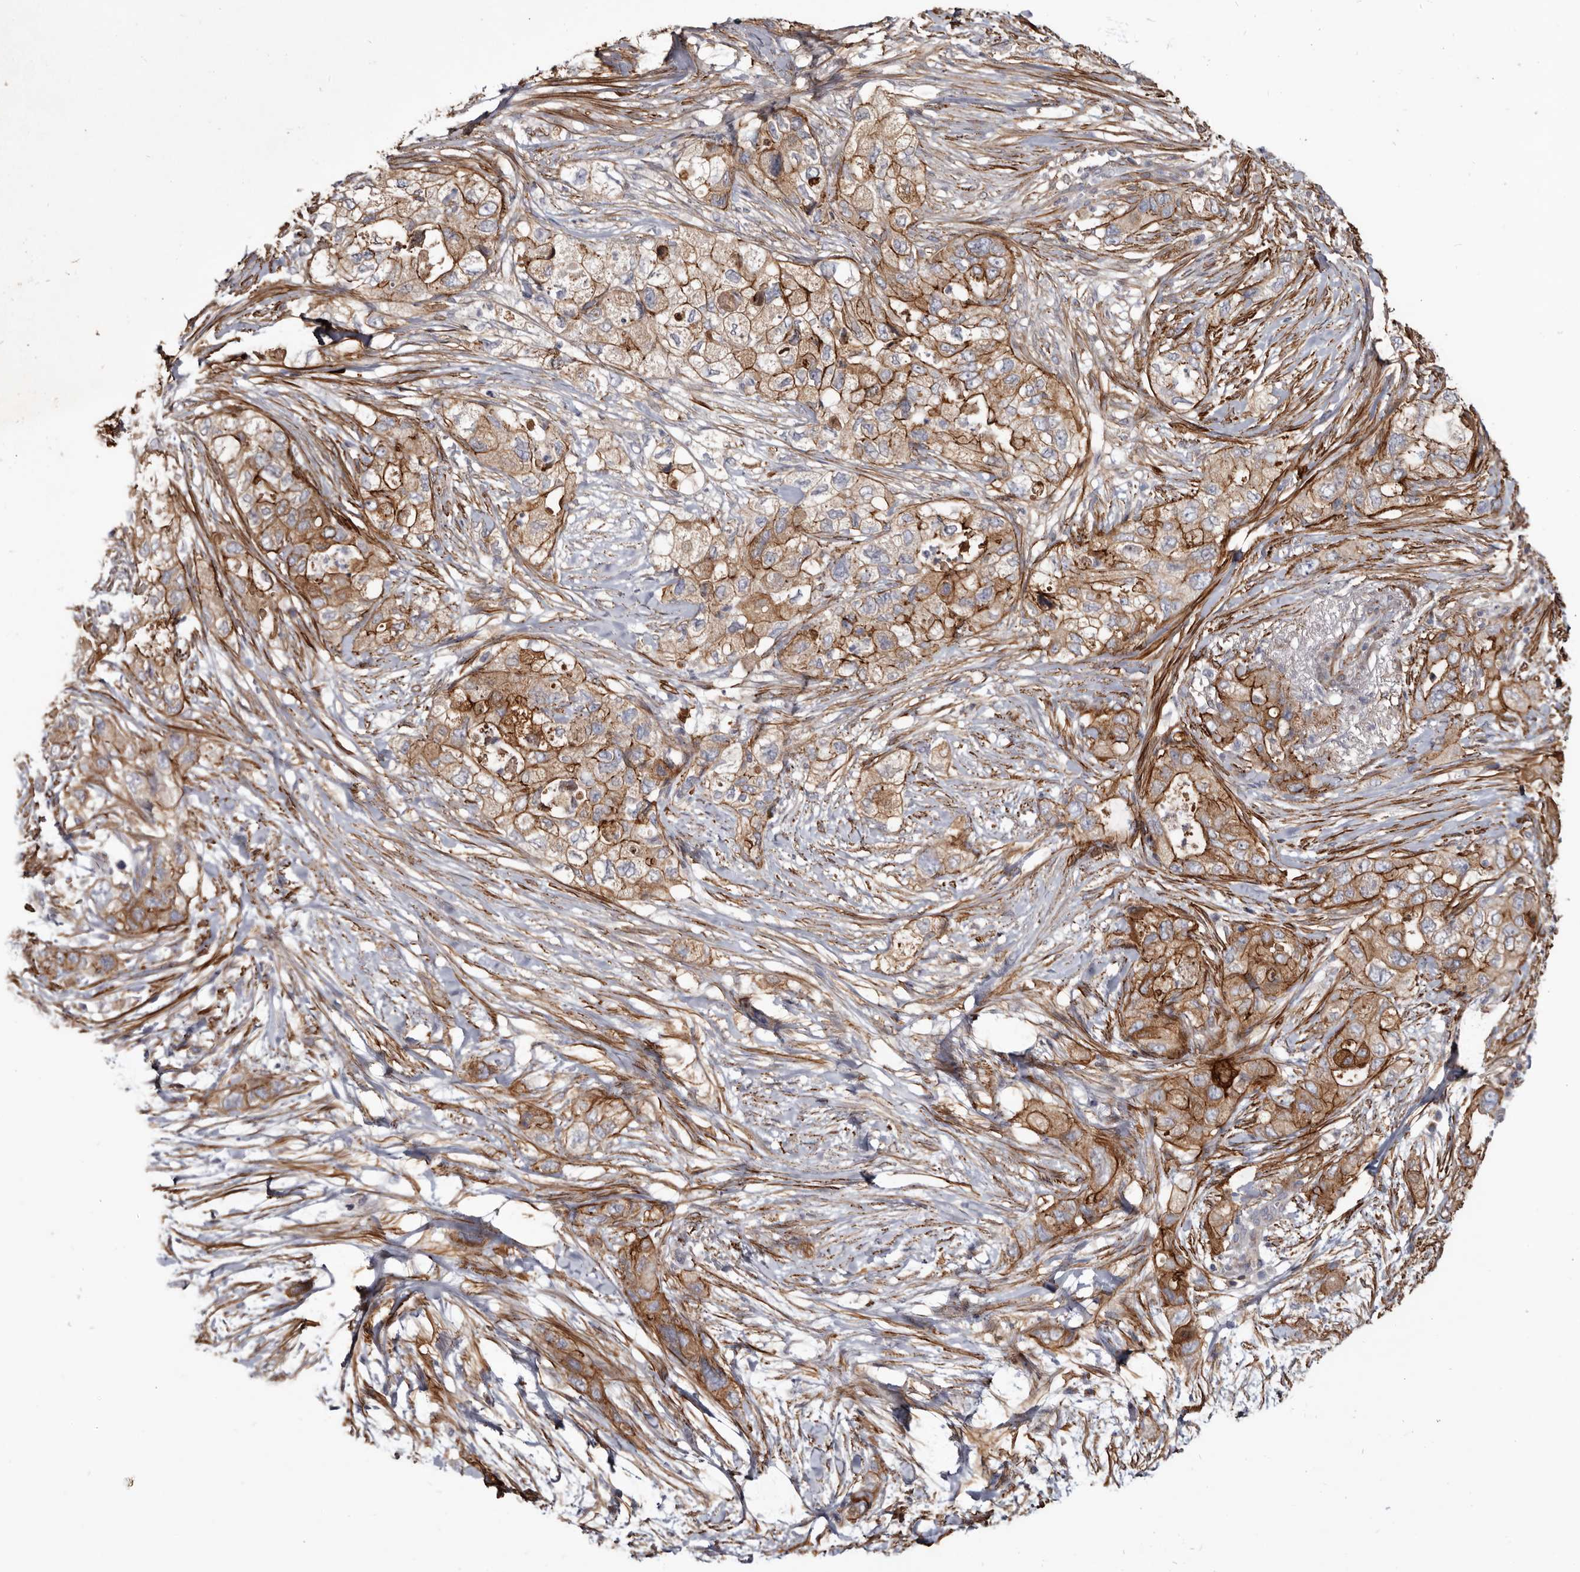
{"staining": {"intensity": "strong", "quantity": ">75%", "location": "cytoplasmic/membranous"}, "tissue": "pancreatic cancer", "cell_type": "Tumor cells", "image_type": "cancer", "snomed": [{"axis": "morphology", "description": "Adenocarcinoma, NOS"}, {"axis": "topography", "description": "Pancreas"}], "caption": "Immunohistochemistry image of neoplastic tissue: adenocarcinoma (pancreatic) stained using IHC reveals high levels of strong protein expression localized specifically in the cytoplasmic/membranous of tumor cells, appearing as a cytoplasmic/membranous brown color.", "gene": "CGN", "patient": {"sex": "female", "age": 73}}